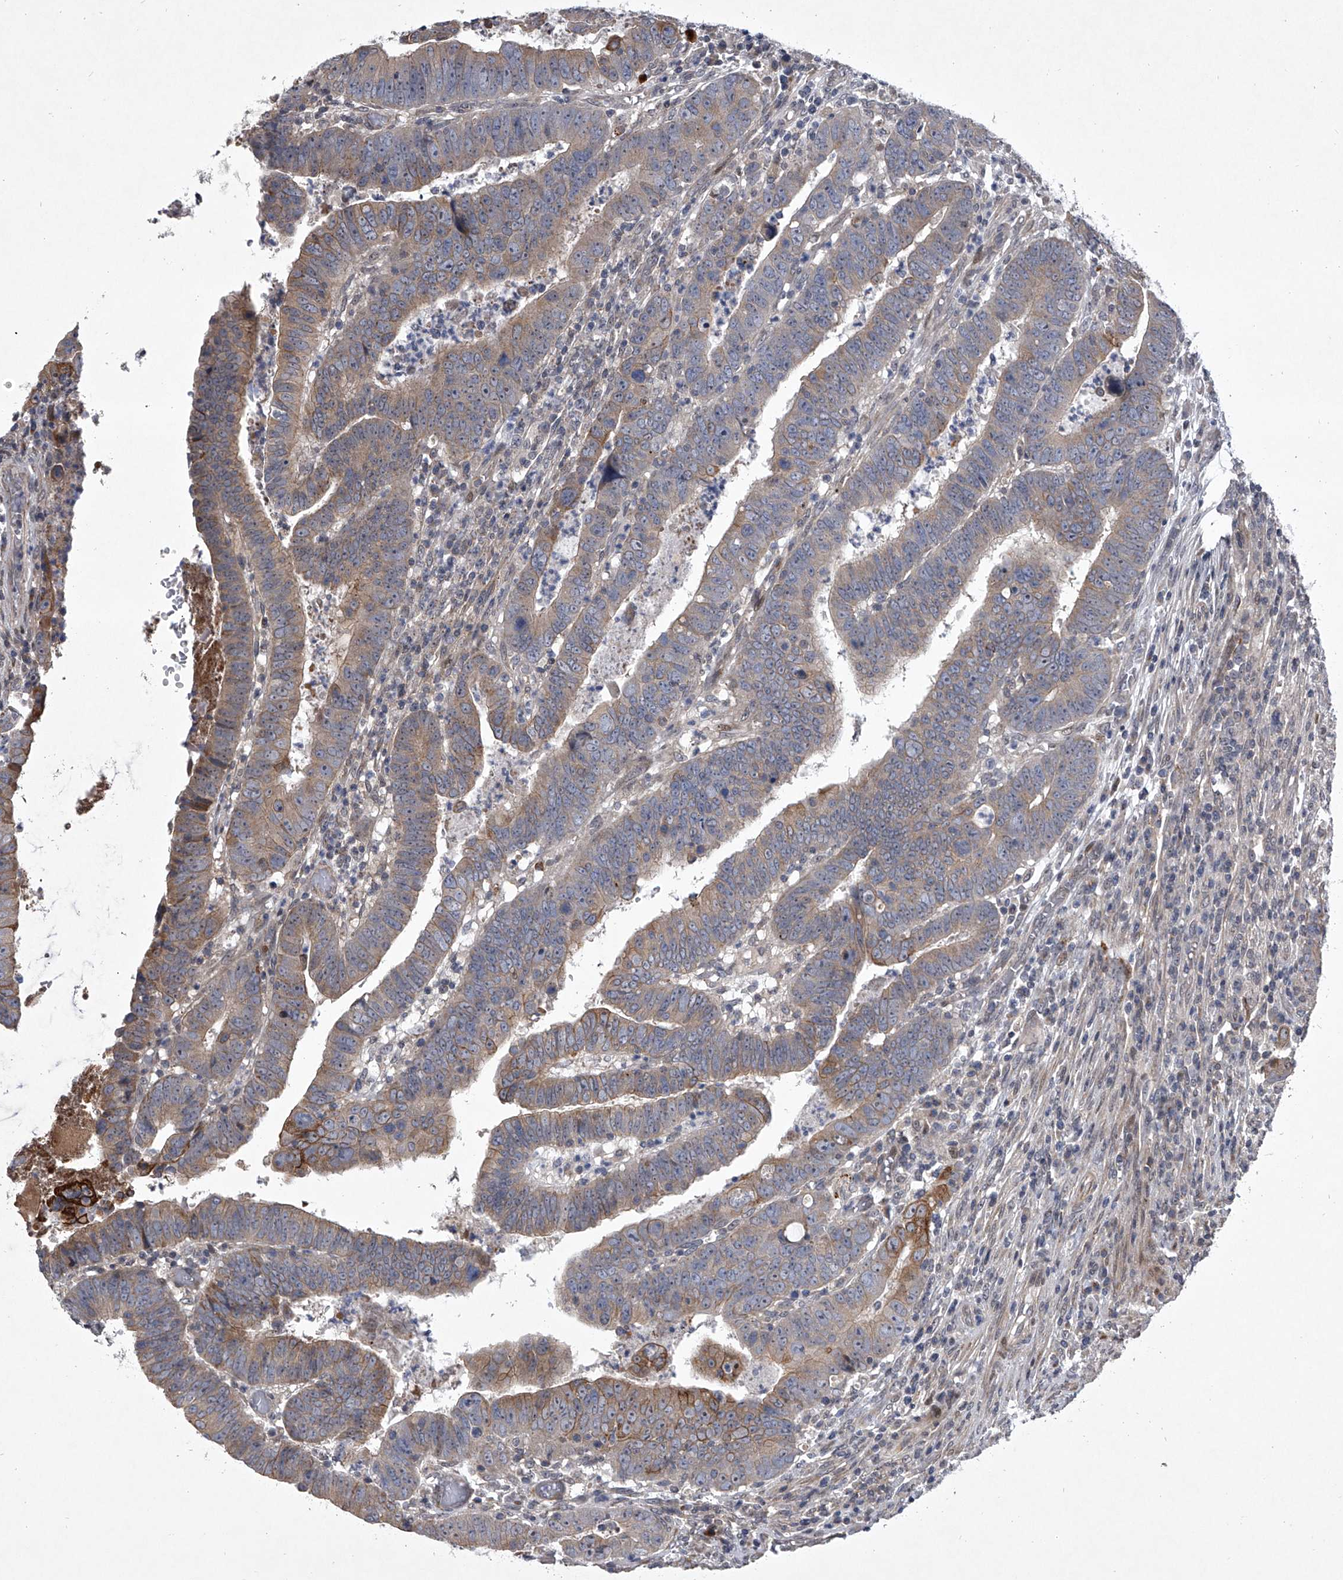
{"staining": {"intensity": "moderate", "quantity": "25%-75%", "location": "cytoplasmic/membranous"}, "tissue": "colorectal cancer", "cell_type": "Tumor cells", "image_type": "cancer", "snomed": [{"axis": "morphology", "description": "Normal tissue, NOS"}, {"axis": "morphology", "description": "Adenocarcinoma, NOS"}, {"axis": "topography", "description": "Rectum"}], "caption": "A brown stain shows moderate cytoplasmic/membranous expression of a protein in human colorectal adenocarcinoma tumor cells. The protein is stained brown, and the nuclei are stained in blue (DAB (3,3'-diaminobenzidine) IHC with brightfield microscopy, high magnification).", "gene": "HEATR6", "patient": {"sex": "female", "age": 65}}